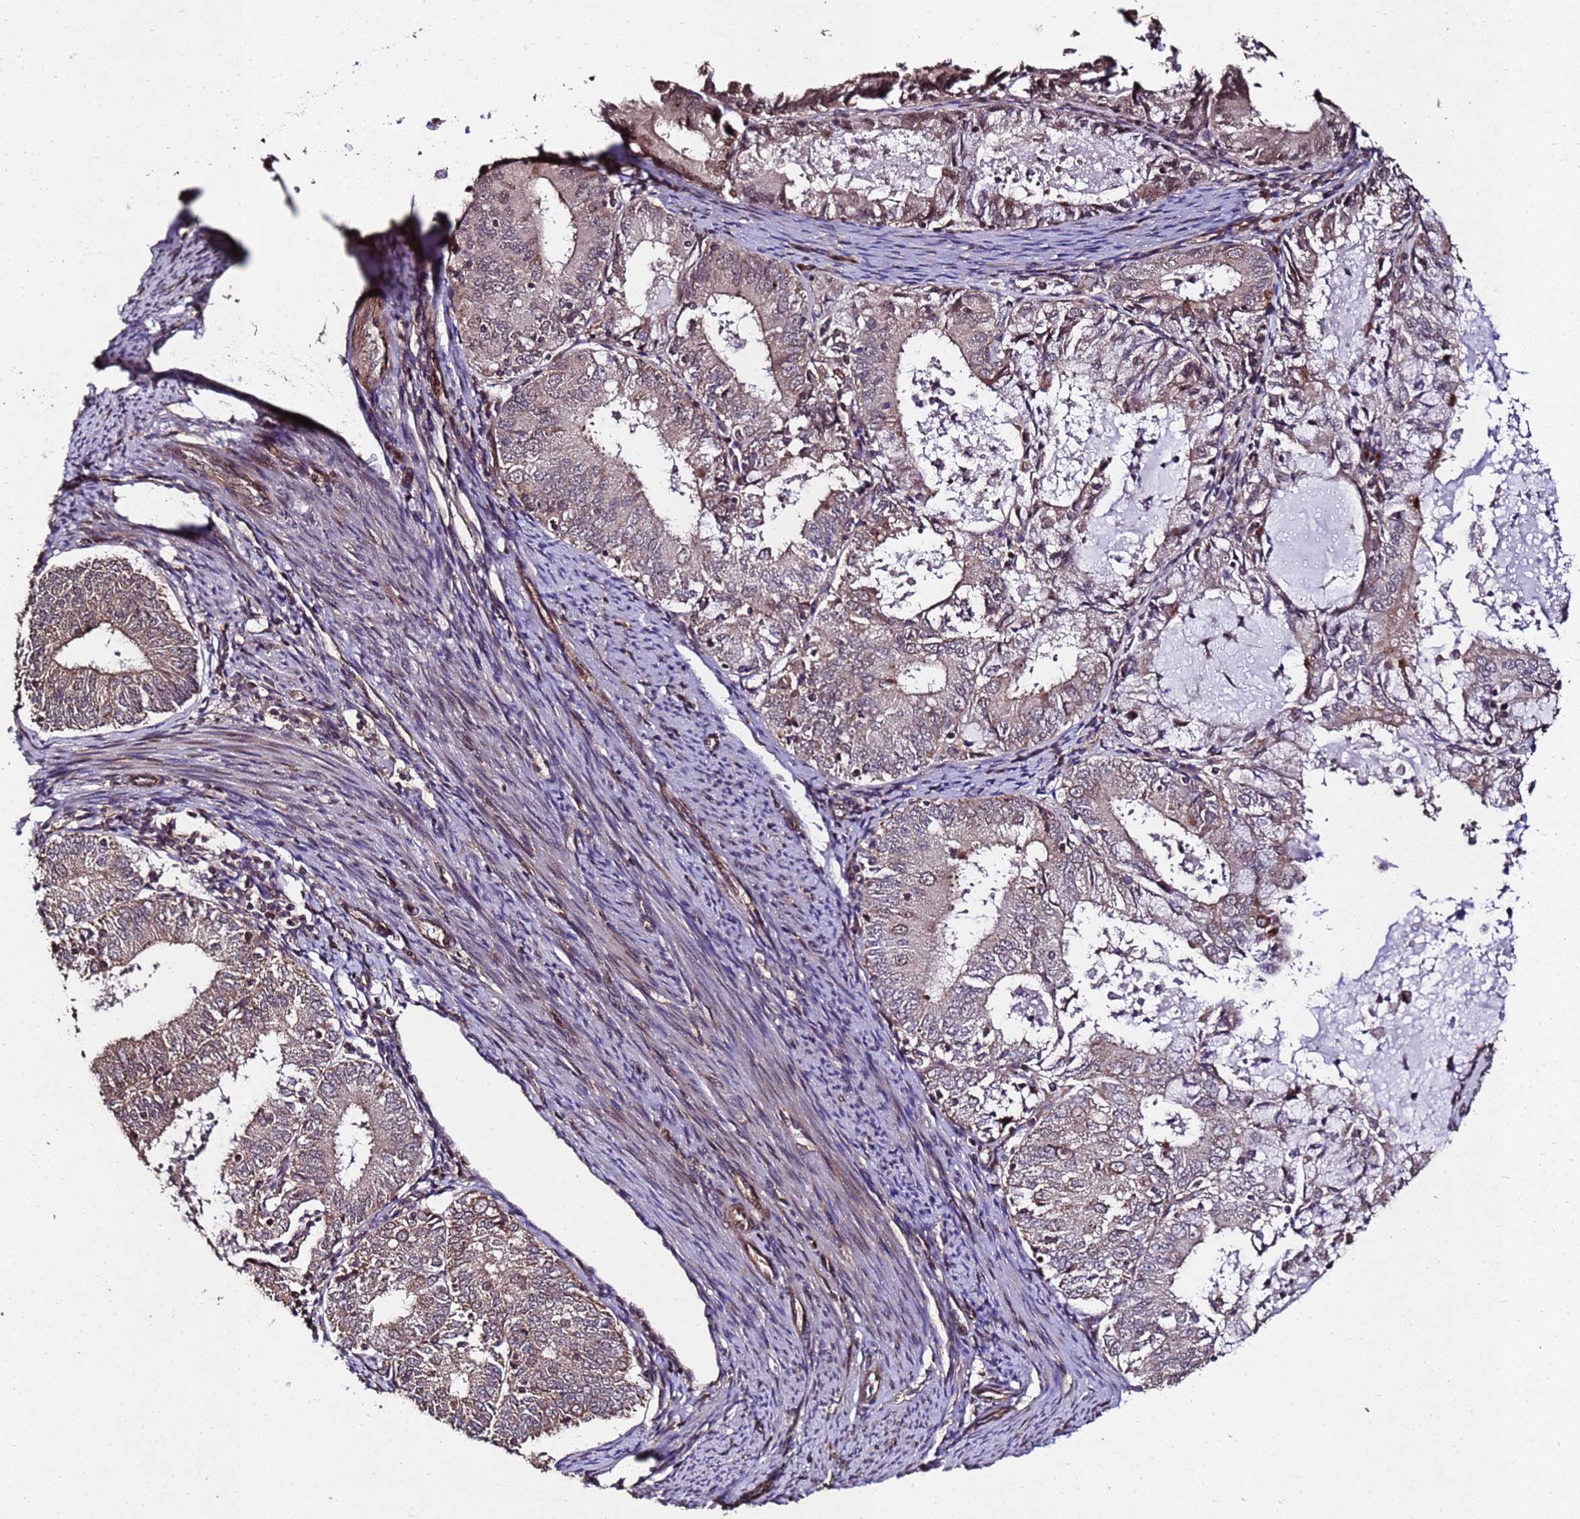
{"staining": {"intensity": "weak", "quantity": "25%-75%", "location": "cytoplasmic/membranous"}, "tissue": "endometrial cancer", "cell_type": "Tumor cells", "image_type": "cancer", "snomed": [{"axis": "morphology", "description": "Adenocarcinoma, NOS"}, {"axis": "topography", "description": "Endometrium"}], "caption": "Immunohistochemical staining of endometrial adenocarcinoma demonstrates low levels of weak cytoplasmic/membranous positivity in approximately 25%-75% of tumor cells.", "gene": "PRODH", "patient": {"sex": "female", "age": 57}}